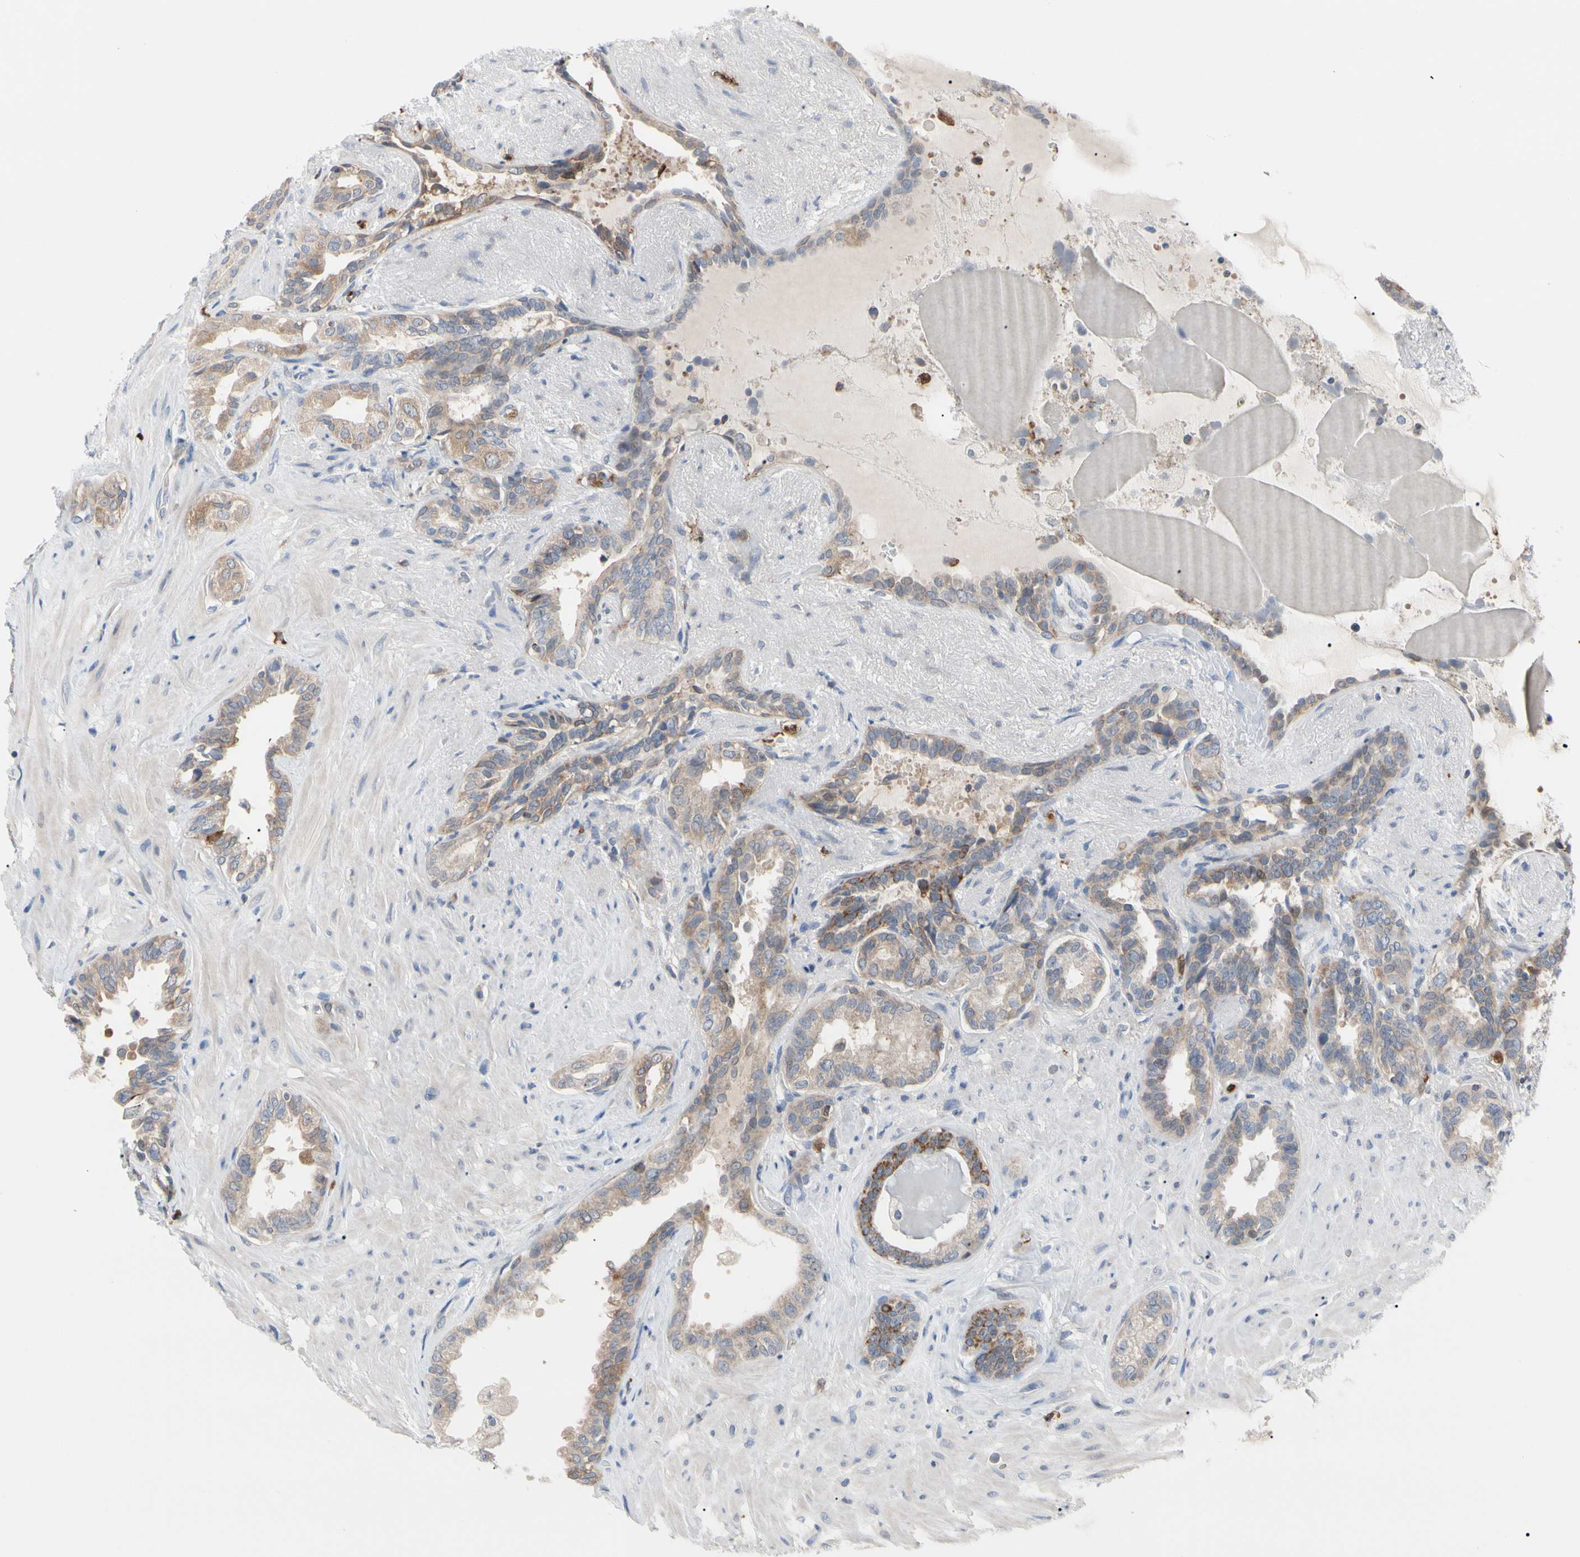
{"staining": {"intensity": "weak", "quantity": "25%-75%", "location": "cytoplasmic/membranous"}, "tissue": "seminal vesicle", "cell_type": "Glandular cells", "image_type": "normal", "snomed": [{"axis": "morphology", "description": "Normal tissue, NOS"}, {"axis": "topography", "description": "Seminal veicle"}], "caption": "An immunohistochemistry (IHC) micrograph of unremarkable tissue is shown. Protein staining in brown labels weak cytoplasmic/membranous positivity in seminal vesicle within glandular cells. The protein of interest is stained brown, and the nuclei are stained in blue (DAB IHC with brightfield microscopy, high magnification).", "gene": "MCL1", "patient": {"sex": "male", "age": 61}}